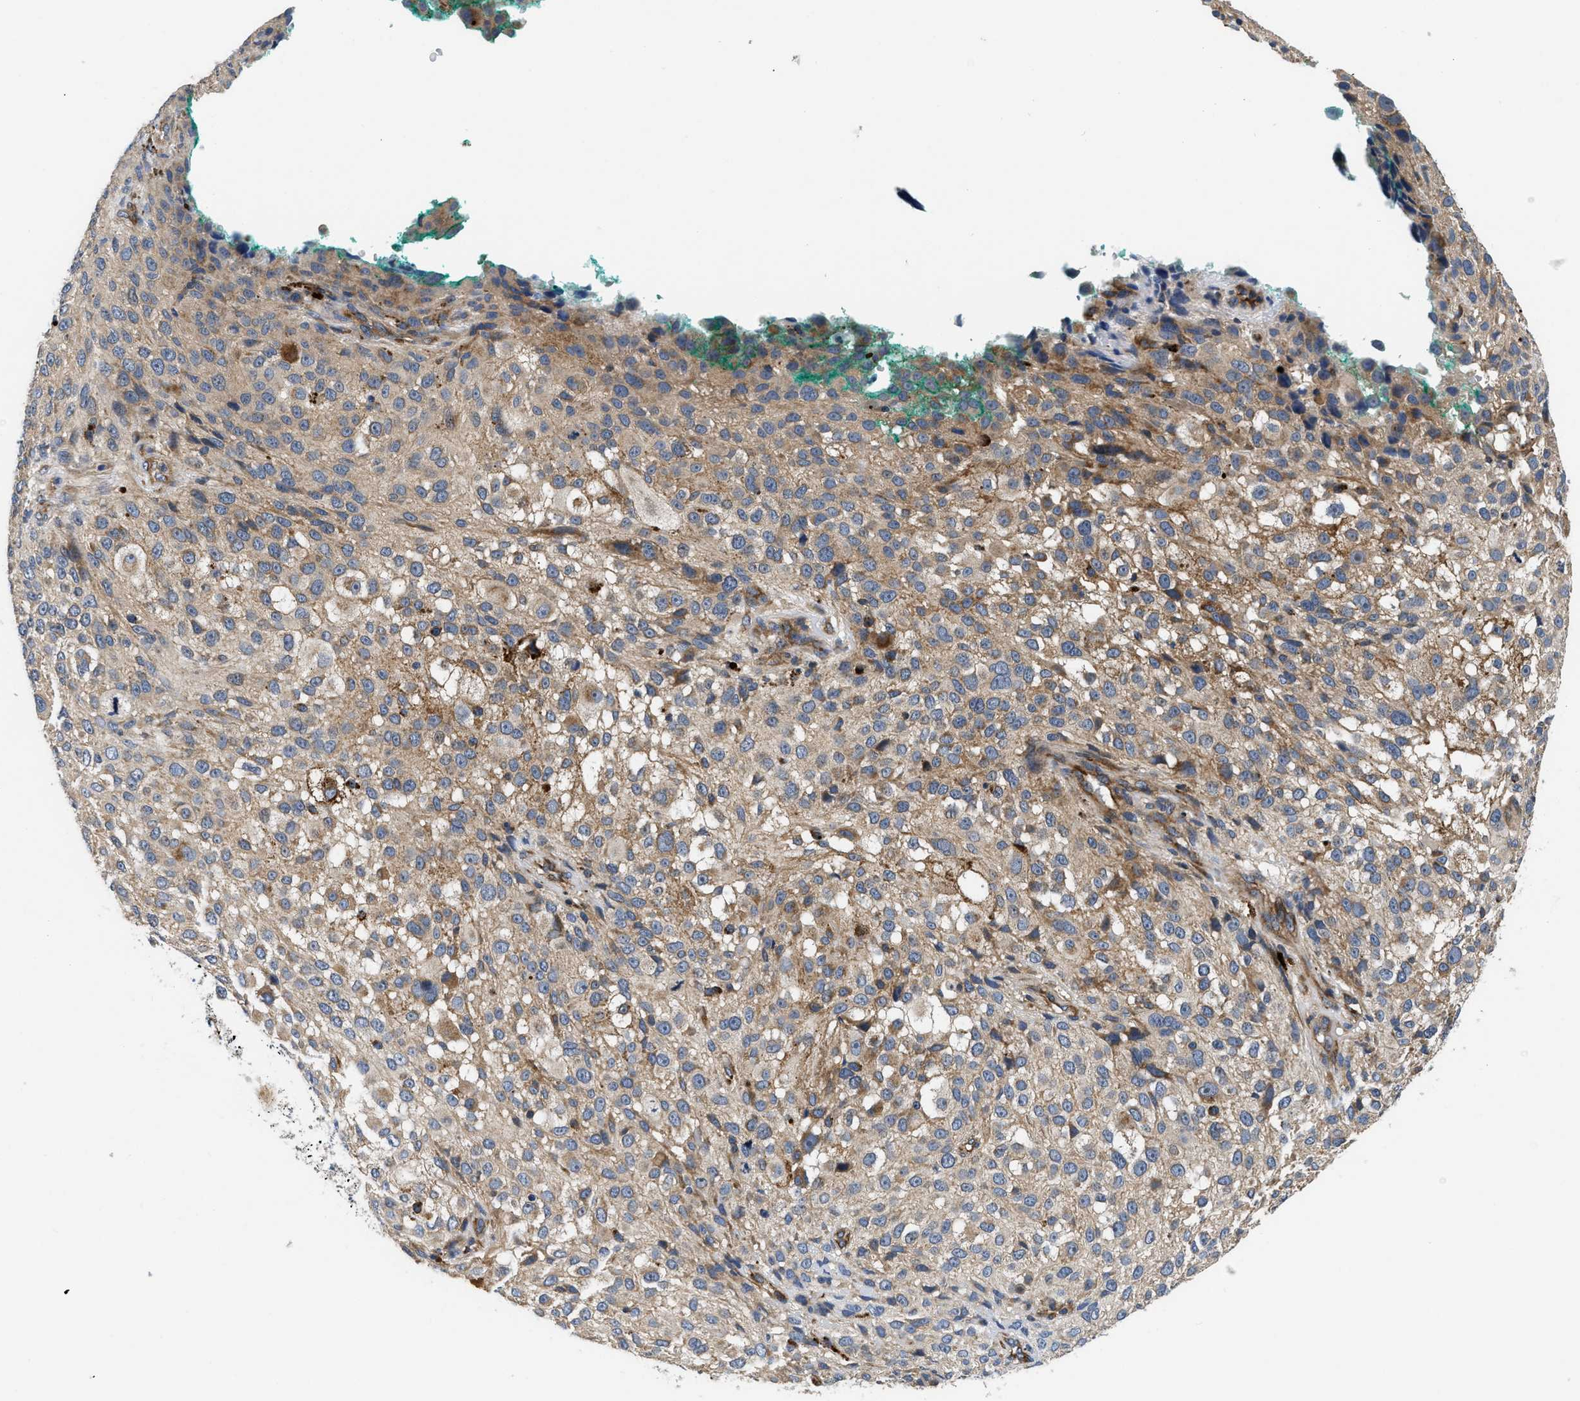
{"staining": {"intensity": "moderate", "quantity": ">75%", "location": "cytoplasmic/membranous"}, "tissue": "melanoma", "cell_type": "Tumor cells", "image_type": "cancer", "snomed": [{"axis": "morphology", "description": "Necrosis, NOS"}, {"axis": "morphology", "description": "Malignant melanoma, NOS"}, {"axis": "topography", "description": "Skin"}], "caption": "DAB (3,3'-diaminobenzidine) immunohistochemical staining of human melanoma reveals moderate cytoplasmic/membranous protein positivity in about >75% of tumor cells. Using DAB (3,3'-diaminobenzidine) (brown) and hematoxylin (blue) stains, captured at high magnification using brightfield microscopy.", "gene": "NME6", "patient": {"sex": "female", "age": 87}}